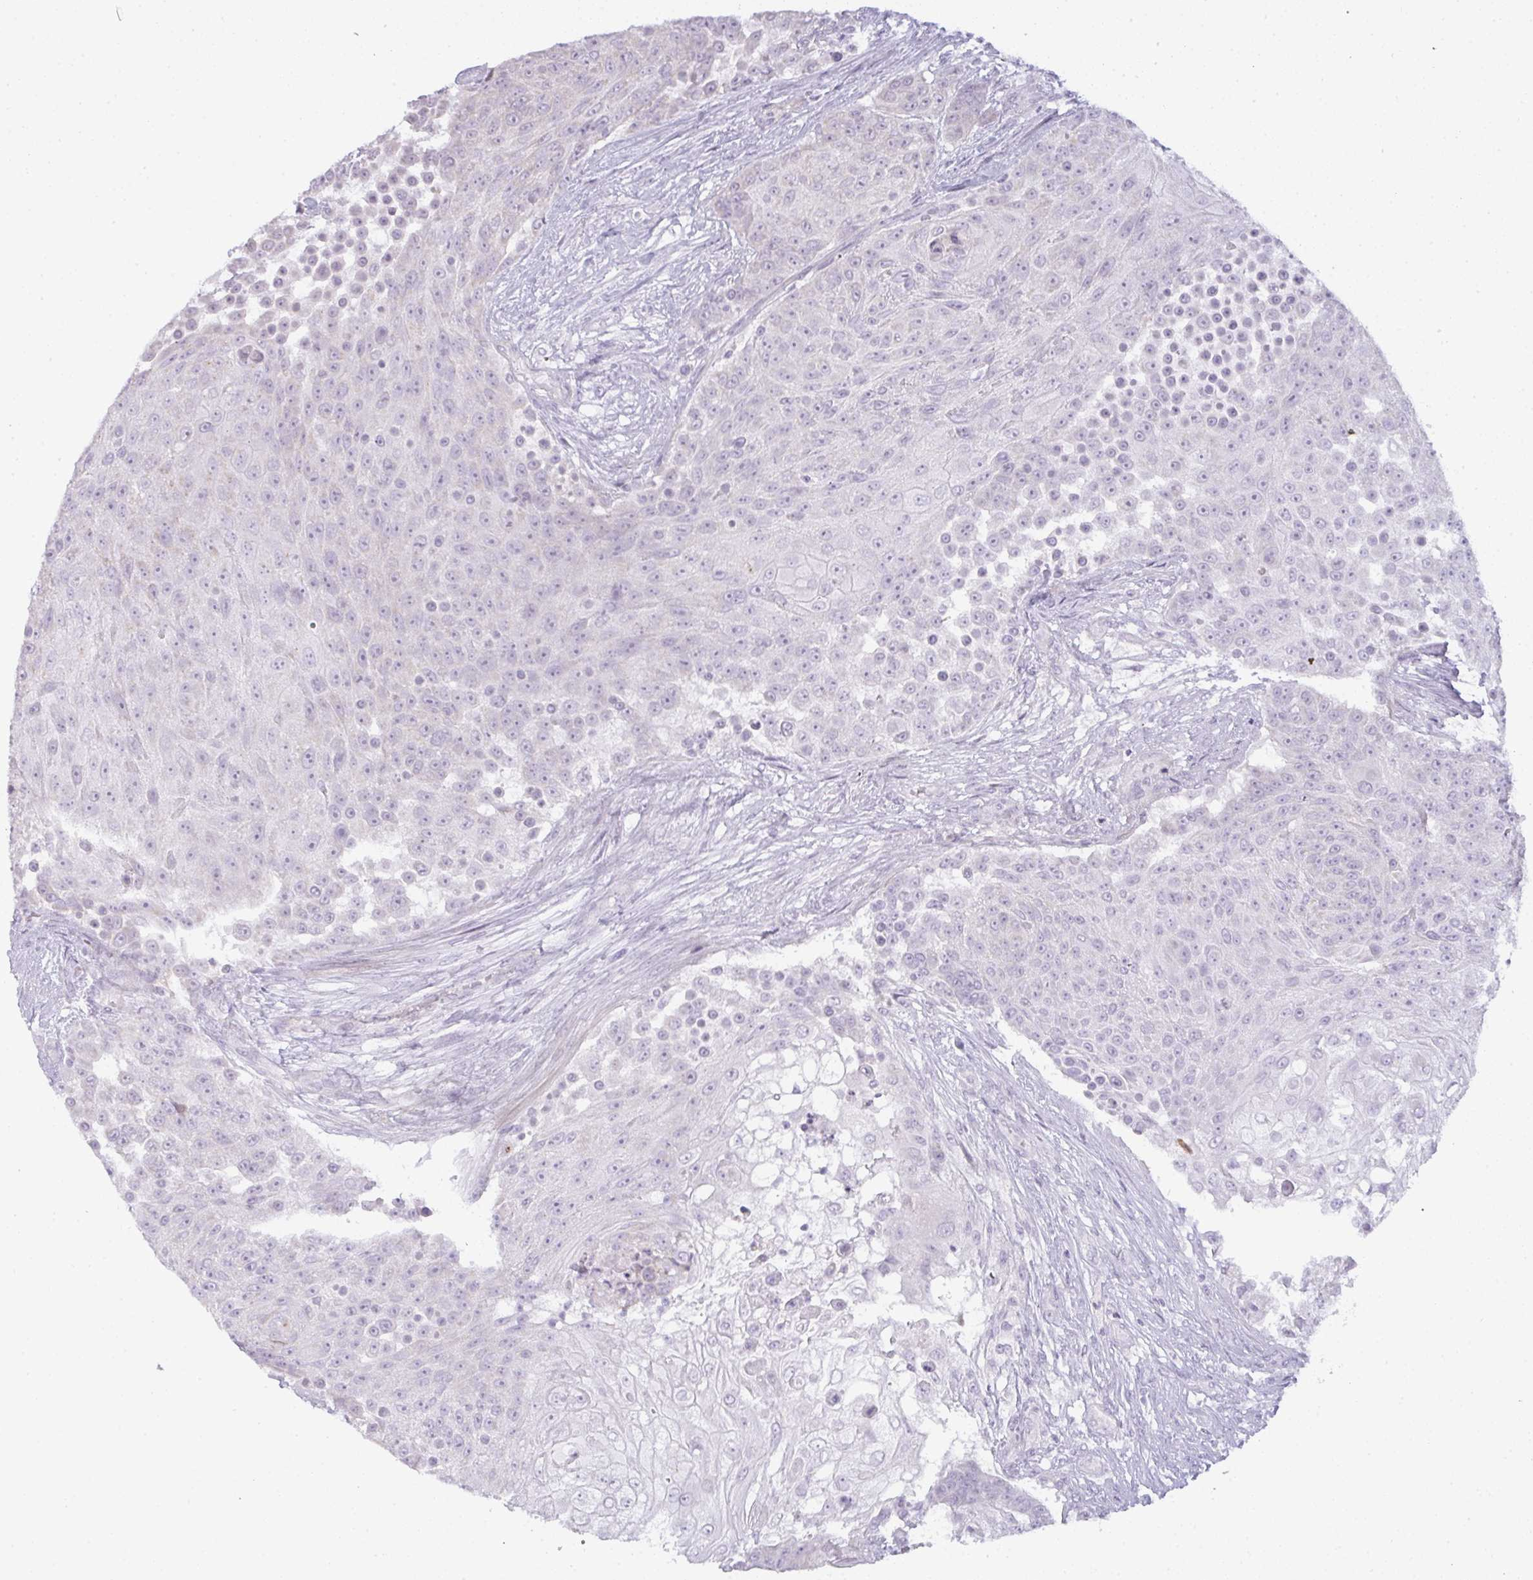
{"staining": {"intensity": "negative", "quantity": "none", "location": "none"}, "tissue": "urothelial cancer", "cell_type": "Tumor cells", "image_type": "cancer", "snomed": [{"axis": "morphology", "description": "Urothelial carcinoma, High grade"}, {"axis": "topography", "description": "Urinary bladder"}], "caption": "High magnification brightfield microscopy of urothelial carcinoma (high-grade) stained with DAB (3,3'-diaminobenzidine) (brown) and counterstained with hematoxylin (blue): tumor cells show no significant expression. (DAB (3,3'-diaminobenzidine) IHC visualized using brightfield microscopy, high magnification).", "gene": "SIRPB2", "patient": {"sex": "female", "age": 63}}